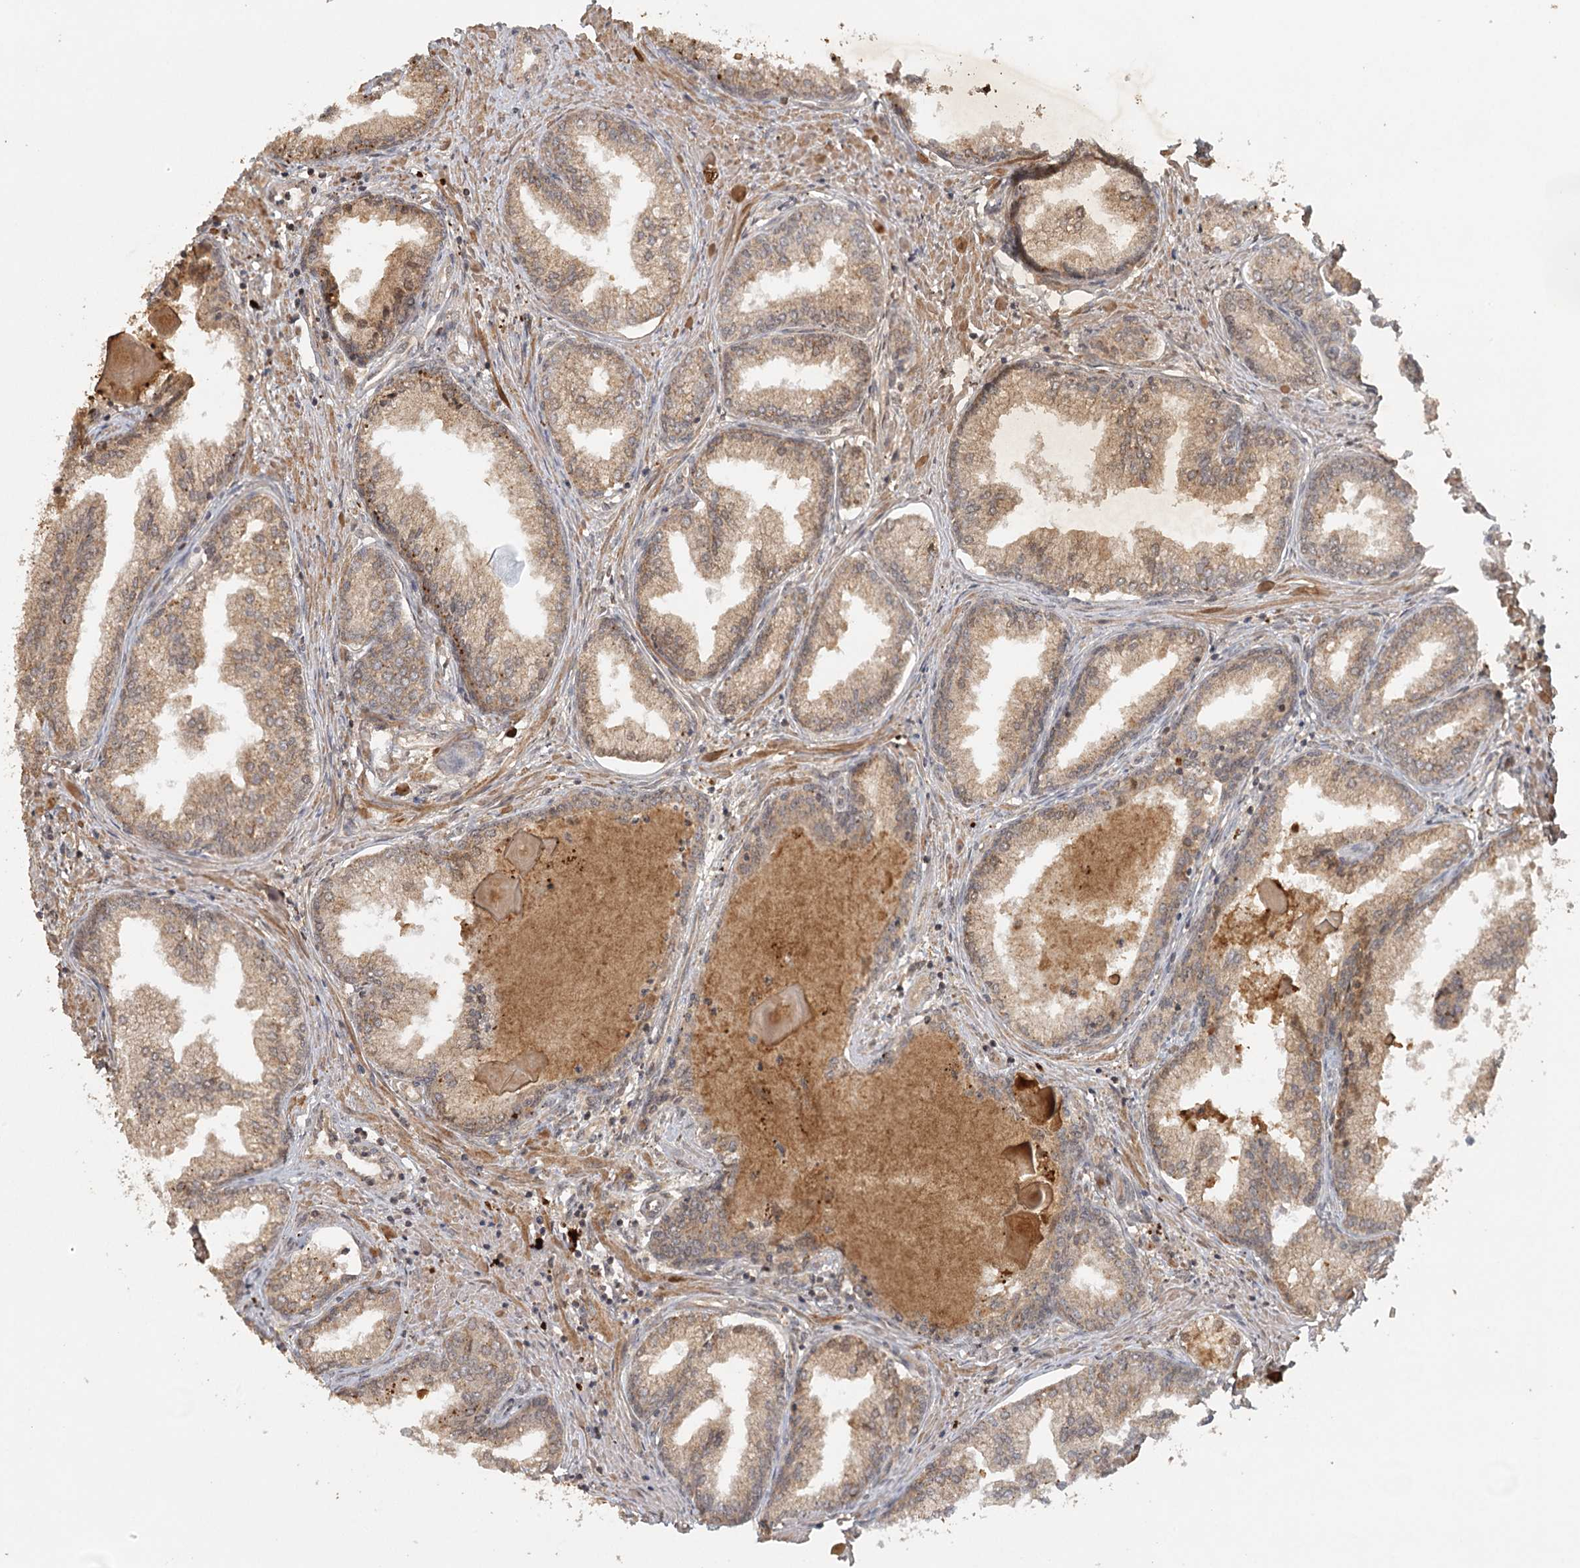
{"staining": {"intensity": "moderate", "quantity": ">75%", "location": "cytoplasmic/membranous"}, "tissue": "prostate cancer", "cell_type": "Tumor cells", "image_type": "cancer", "snomed": [{"axis": "morphology", "description": "Adenocarcinoma, High grade"}, {"axis": "topography", "description": "Prostate"}], "caption": "An image of prostate cancer stained for a protein exhibits moderate cytoplasmic/membranous brown staining in tumor cells.", "gene": "ARL13A", "patient": {"sex": "male", "age": 68}}